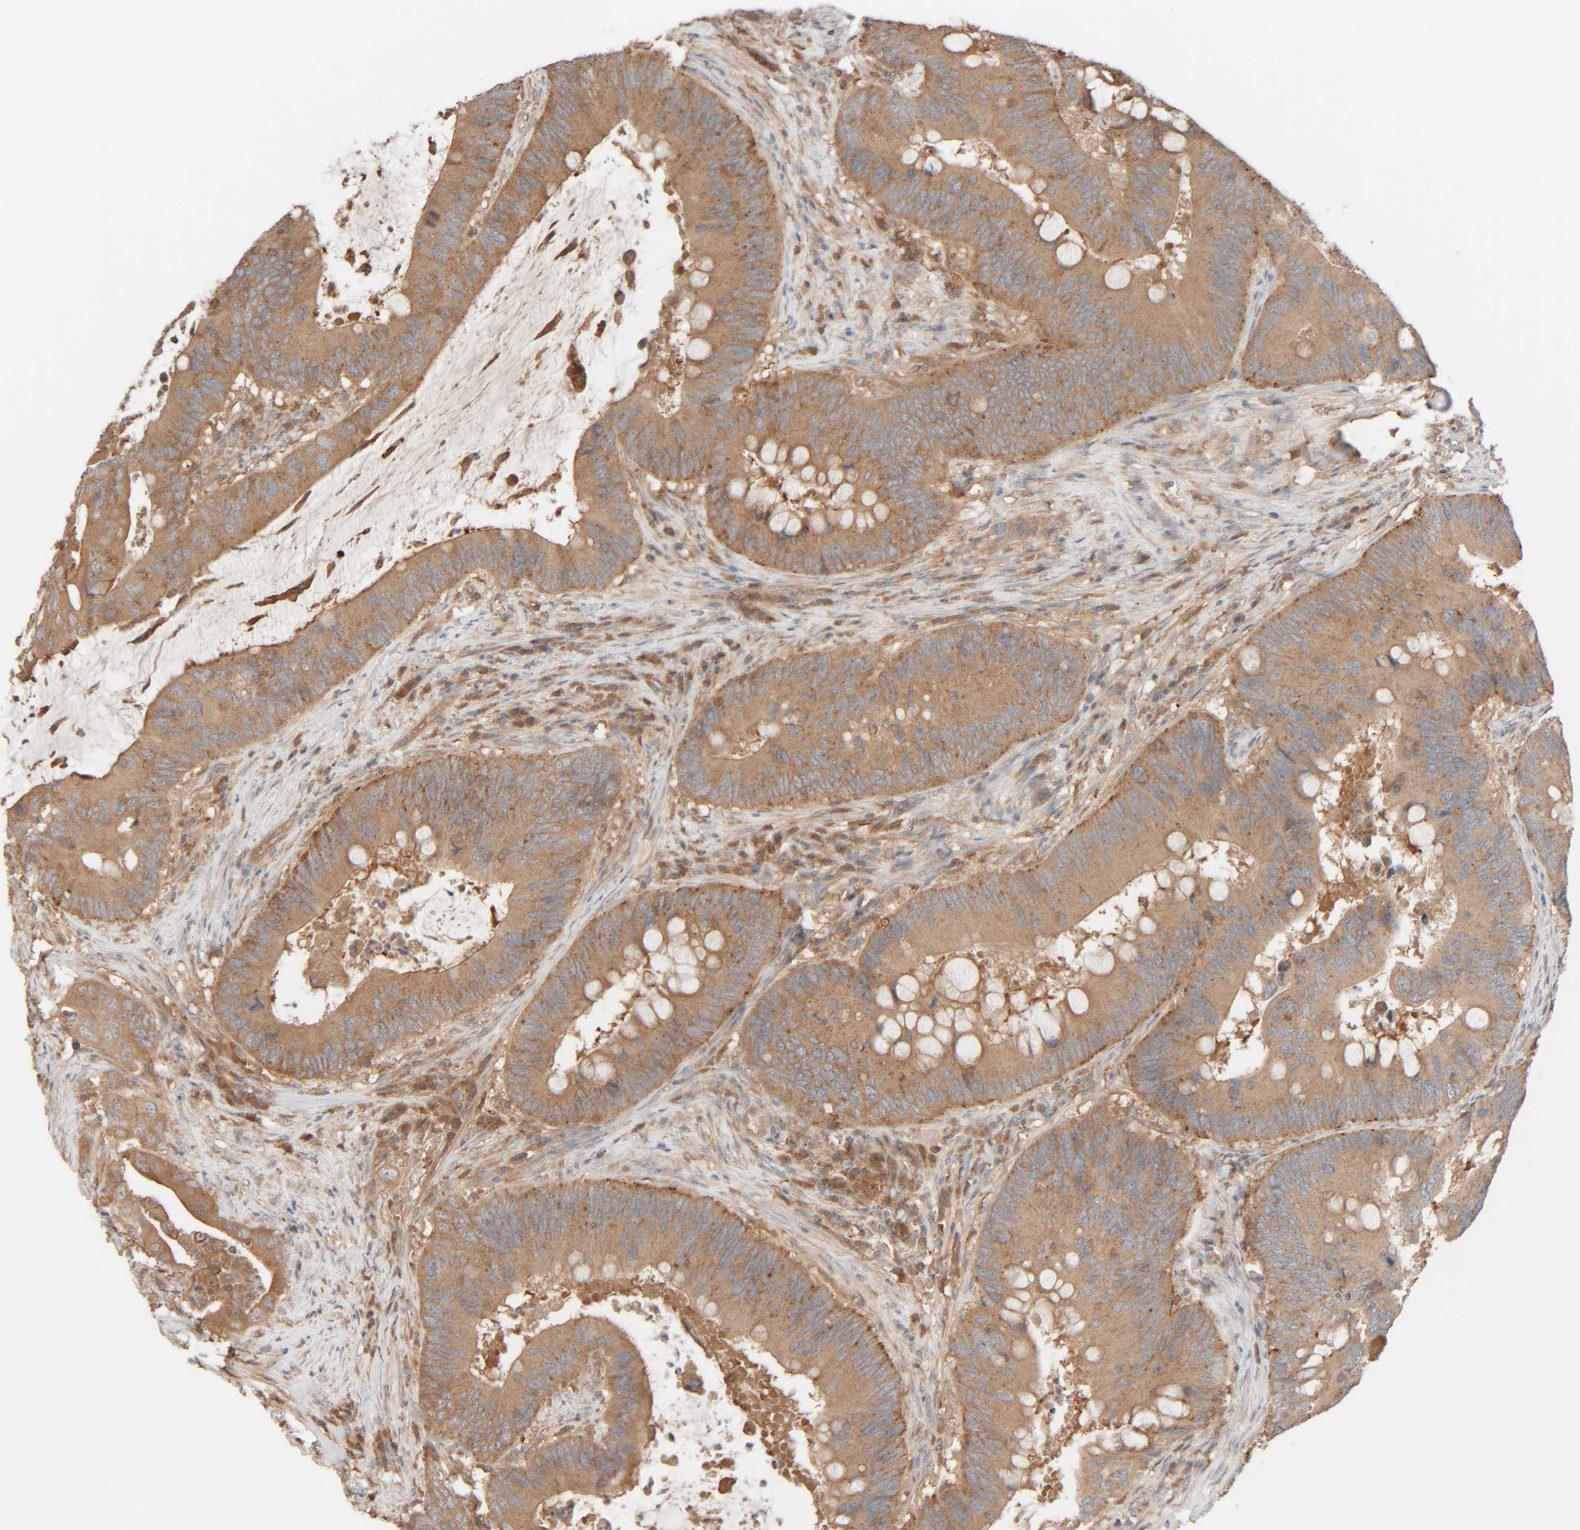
{"staining": {"intensity": "moderate", "quantity": ">75%", "location": "cytoplasmic/membranous"}, "tissue": "colorectal cancer", "cell_type": "Tumor cells", "image_type": "cancer", "snomed": [{"axis": "morphology", "description": "Adenocarcinoma, NOS"}, {"axis": "topography", "description": "Colon"}], "caption": "Colorectal adenocarcinoma was stained to show a protein in brown. There is medium levels of moderate cytoplasmic/membranous expression in approximately >75% of tumor cells.", "gene": "TMEM192", "patient": {"sex": "male", "age": 71}}